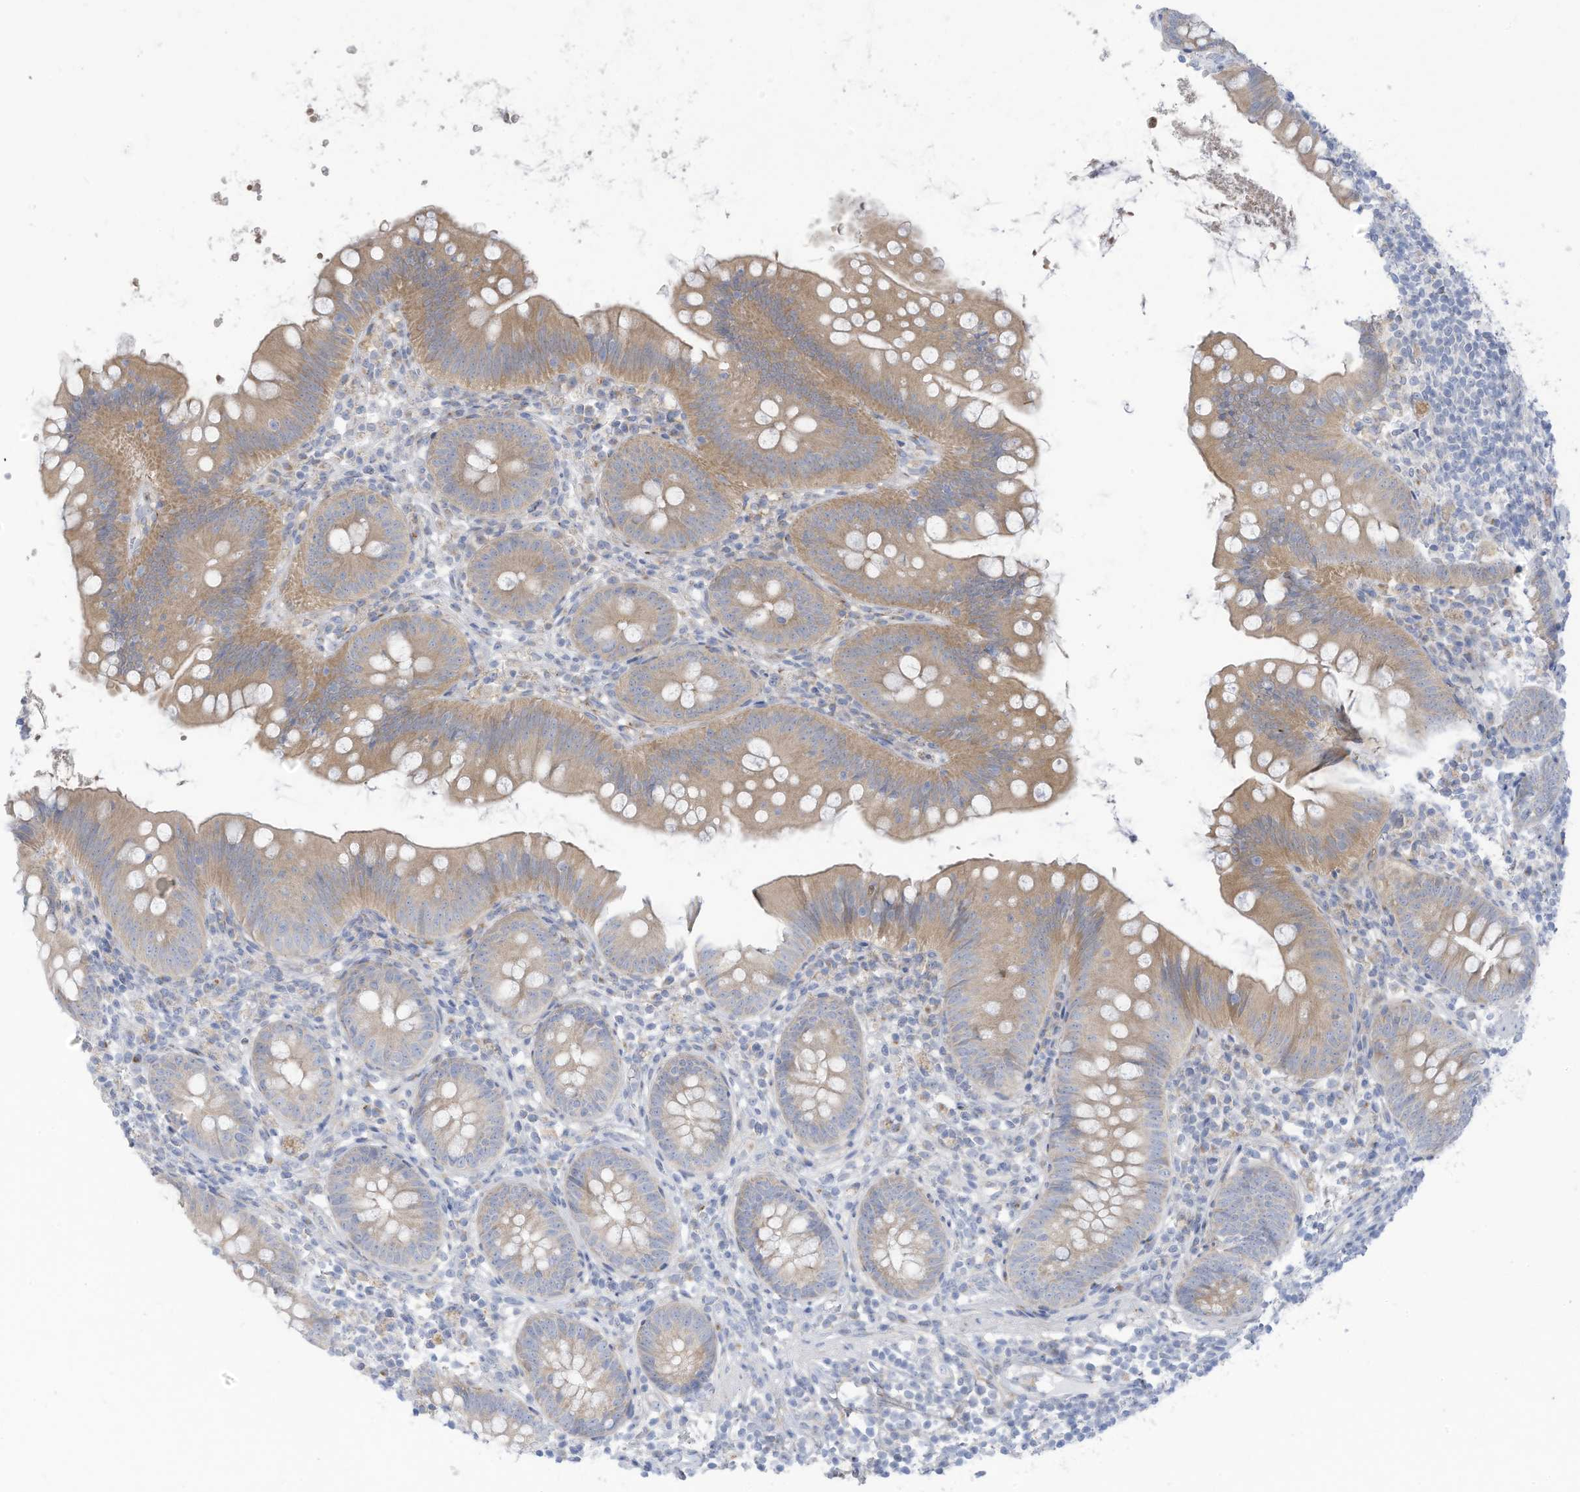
{"staining": {"intensity": "moderate", "quantity": ">75%", "location": "cytoplasmic/membranous"}, "tissue": "appendix", "cell_type": "Glandular cells", "image_type": "normal", "snomed": [{"axis": "morphology", "description": "Normal tissue, NOS"}, {"axis": "topography", "description": "Appendix"}], "caption": "Immunohistochemistry (IHC) staining of unremarkable appendix, which shows medium levels of moderate cytoplasmic/membranous staining in approximately >75% of glandular cells indicating moderate cytoplasmic/membranous protein staining. The staining was performed using DAB (brown) for protein detection and nuclei were counterstained in hematoxylin (blue).", "gene": "TRMT2B", "patient": {"sex": "female", "age": 62}}